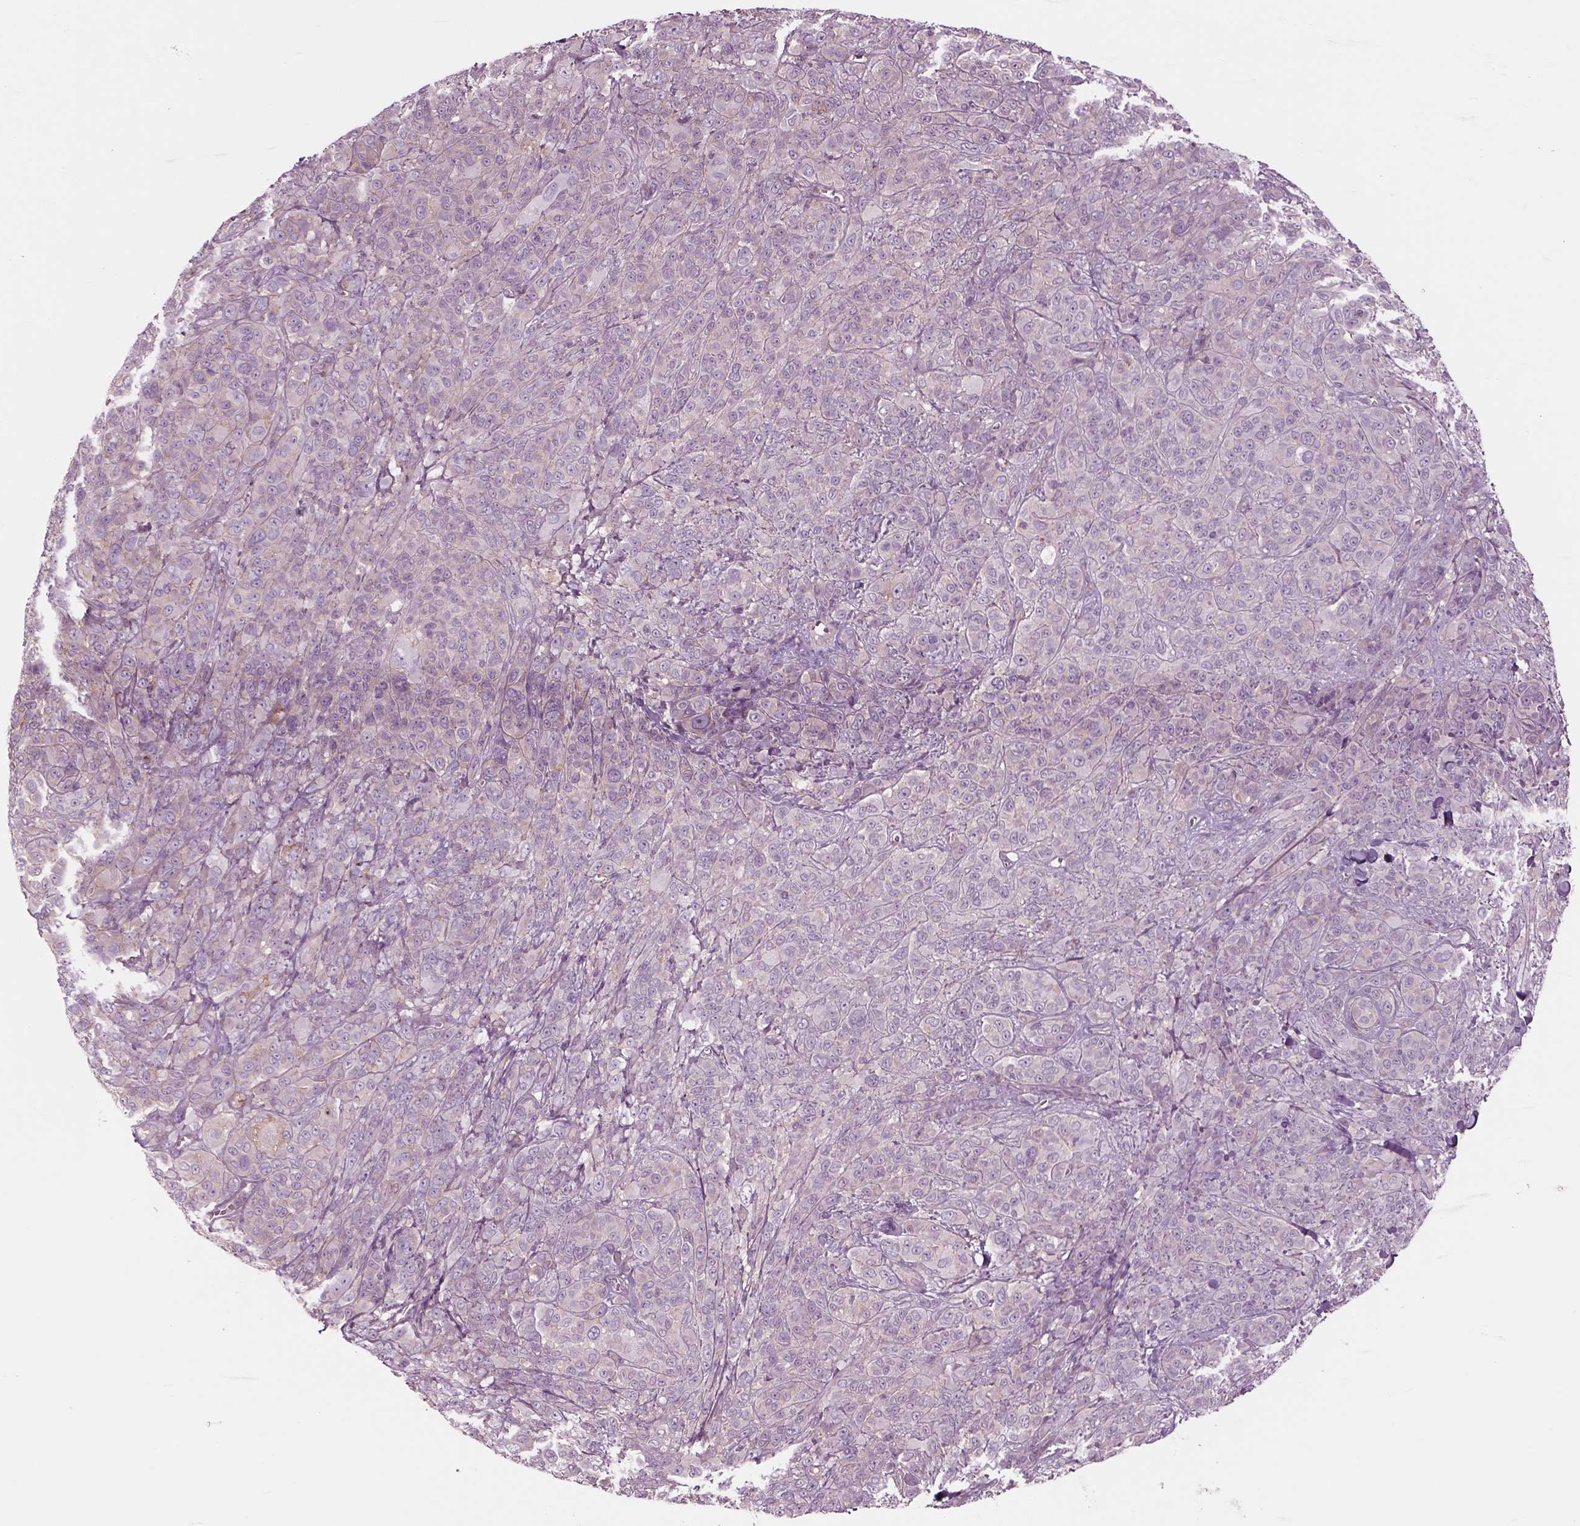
{"staining": {"intensity": "weak", "quantity": ">75%", "location": "cytoplasmic/membranous"}, "tissue": "melanoma", "cell_type": "Tumor cells", "image_type": "cancer", "snomed": [{"axis": "morphology", "description": "Malignant melanoma, NOS"}, {"axis": "topography", "description": "Skin"}], "caption": "The histopathology image exhibits immunohistochemical staining of malignant melanoma. There is weak cytoplasmic/membranous staining is identified in about >75% of tumor cells.", "gene": "SLC2A3", "patient": {"sex": "female", "age": 87}}